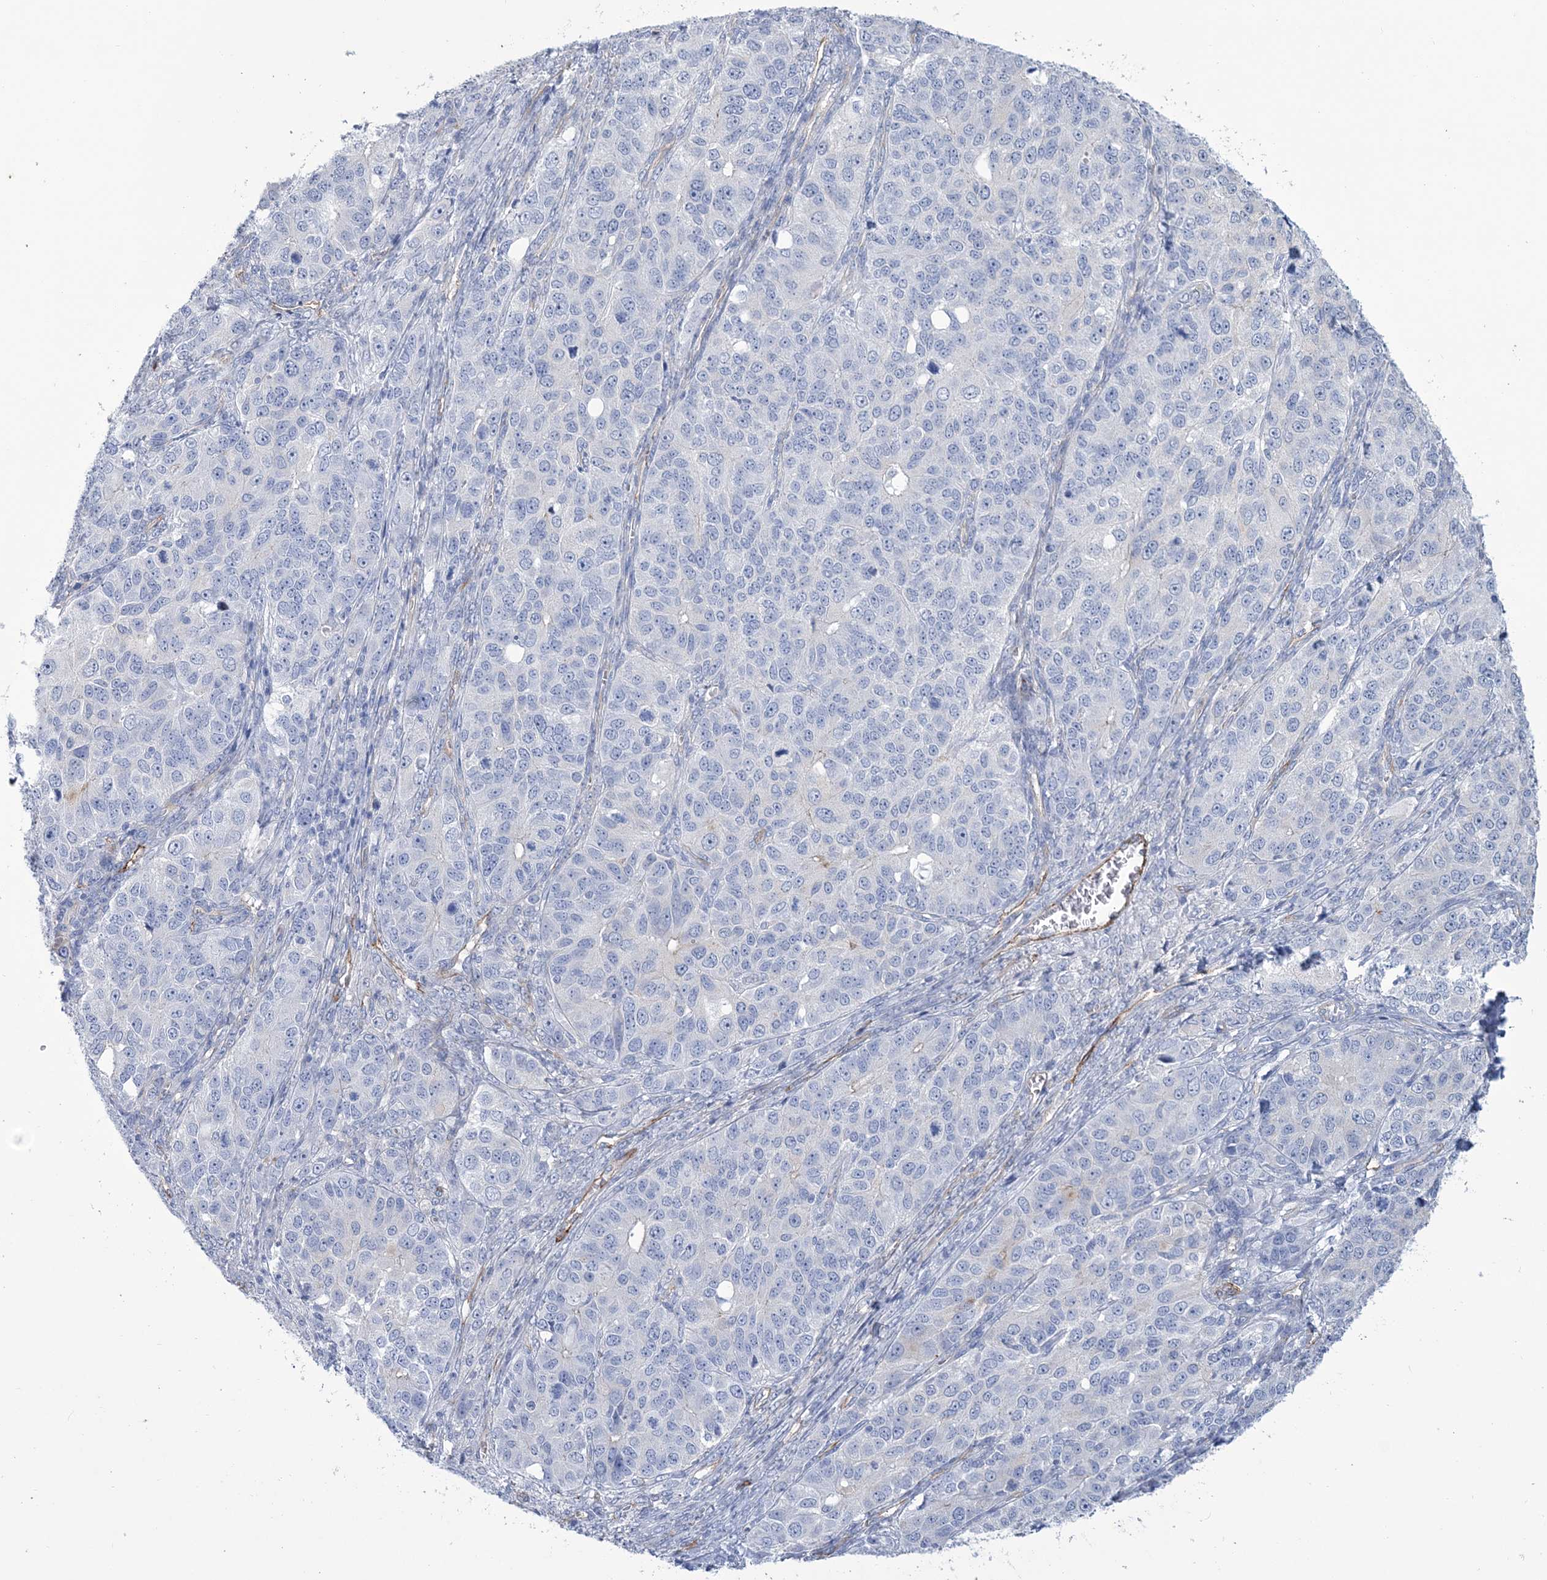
{"staining": {"intensity": "negative", "quantity": "none", "location": "none"}, "tissue": "ovarian cancer", "cell_type": "Tumor cells", "image_type": "cancer", "snomed": [{"axis": "morphology", "description": "Carcinoma, endometroid"}, {"axis": "topography", "description": "Ovary"}], "caption": "Immunohistochemistry (IHC) micrograph of neoplastic tissue: human ovarian cancer stained with DAB (3,3'-diaminobenzidine) exhibits no significant protein expression in tumor cells.", "gene": "RAB11FIP5", "patient": {"sex": "female", "age": 51}}